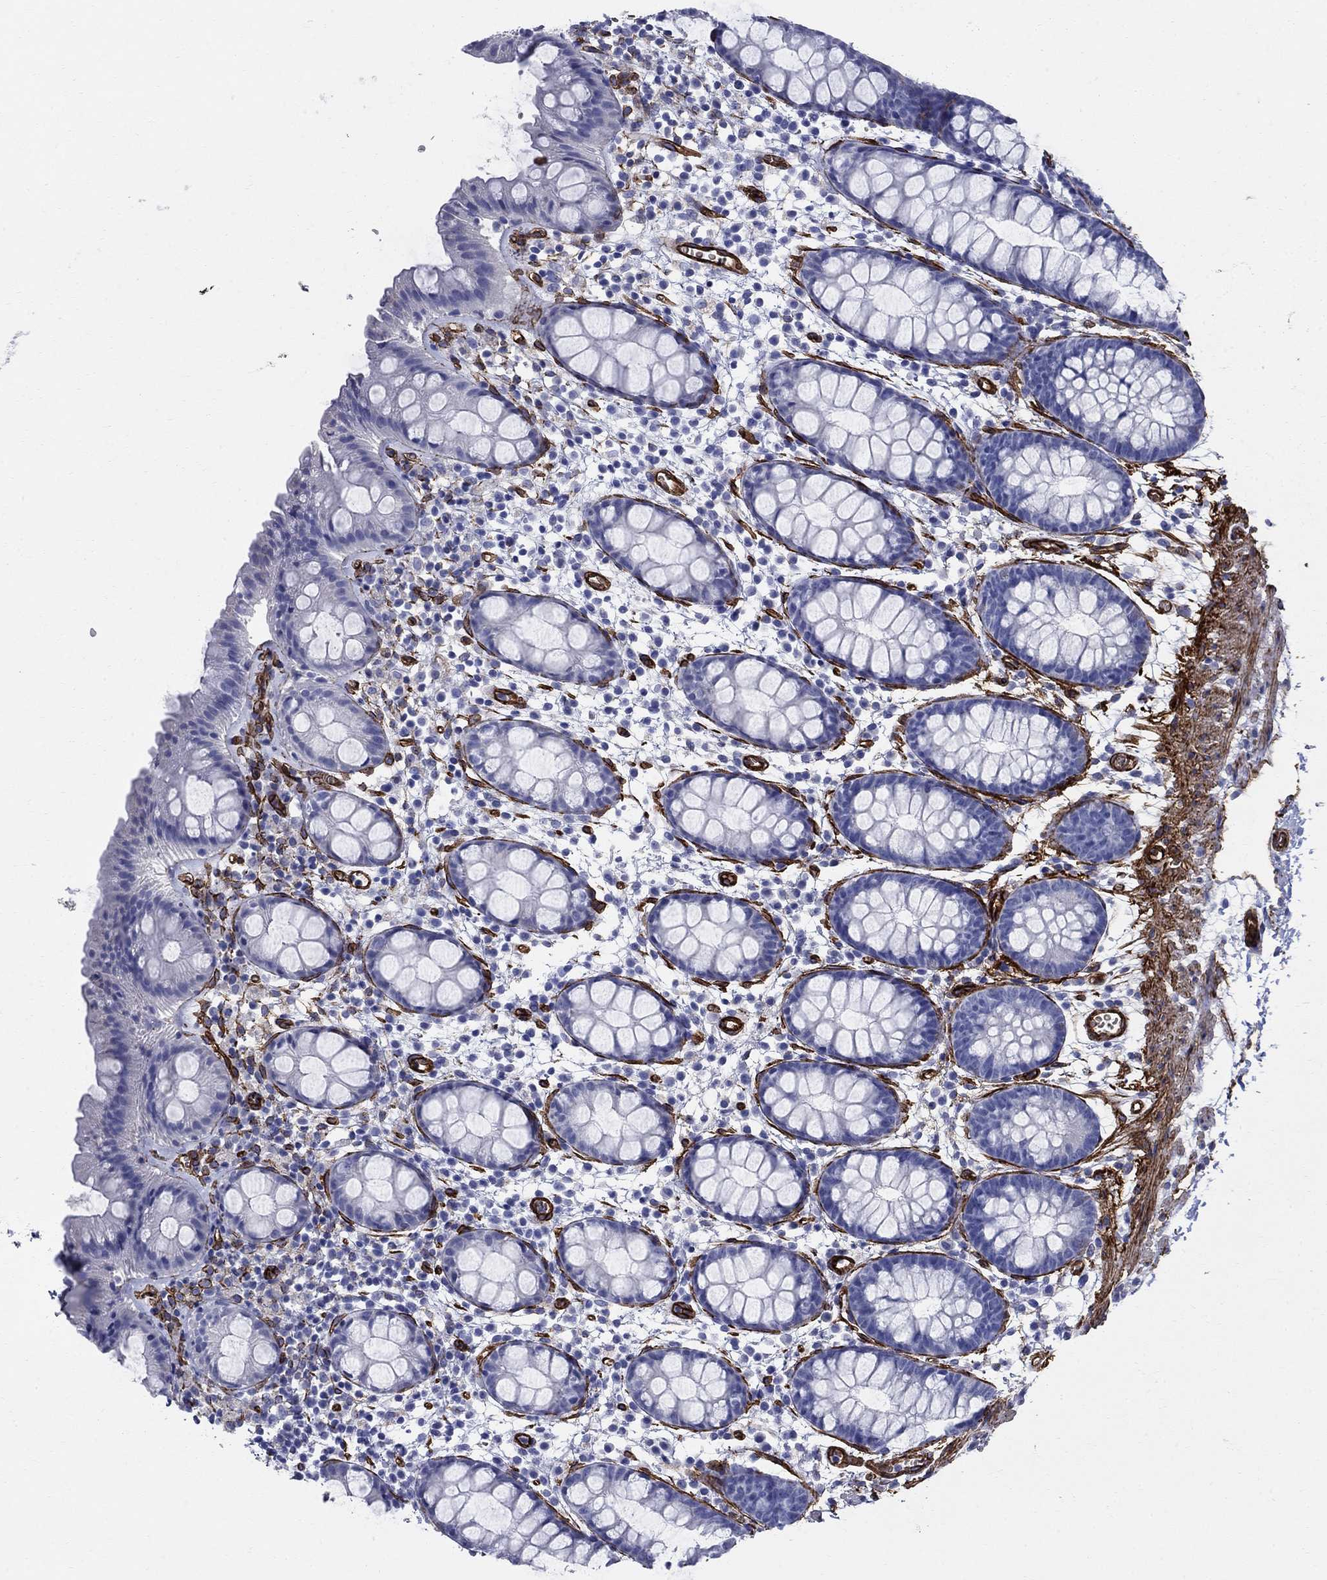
{"staining": {"intensity": "negative", "quantity": "none", "location": "none"}, "tissue": "rectum", "cell_type": "Glandular cells", "image_type": "normal", "snomed": [{"axis": "morphology", "description": "Normal tissue, NOS"}, {"axis": "topography", "description": "Rectum"}], "caption": "Rectum was stained to show a protein in brown. There is no significant staining in glandular cells.", "gene": "VTN", "patient": {"sex": "male", "age": 57}}